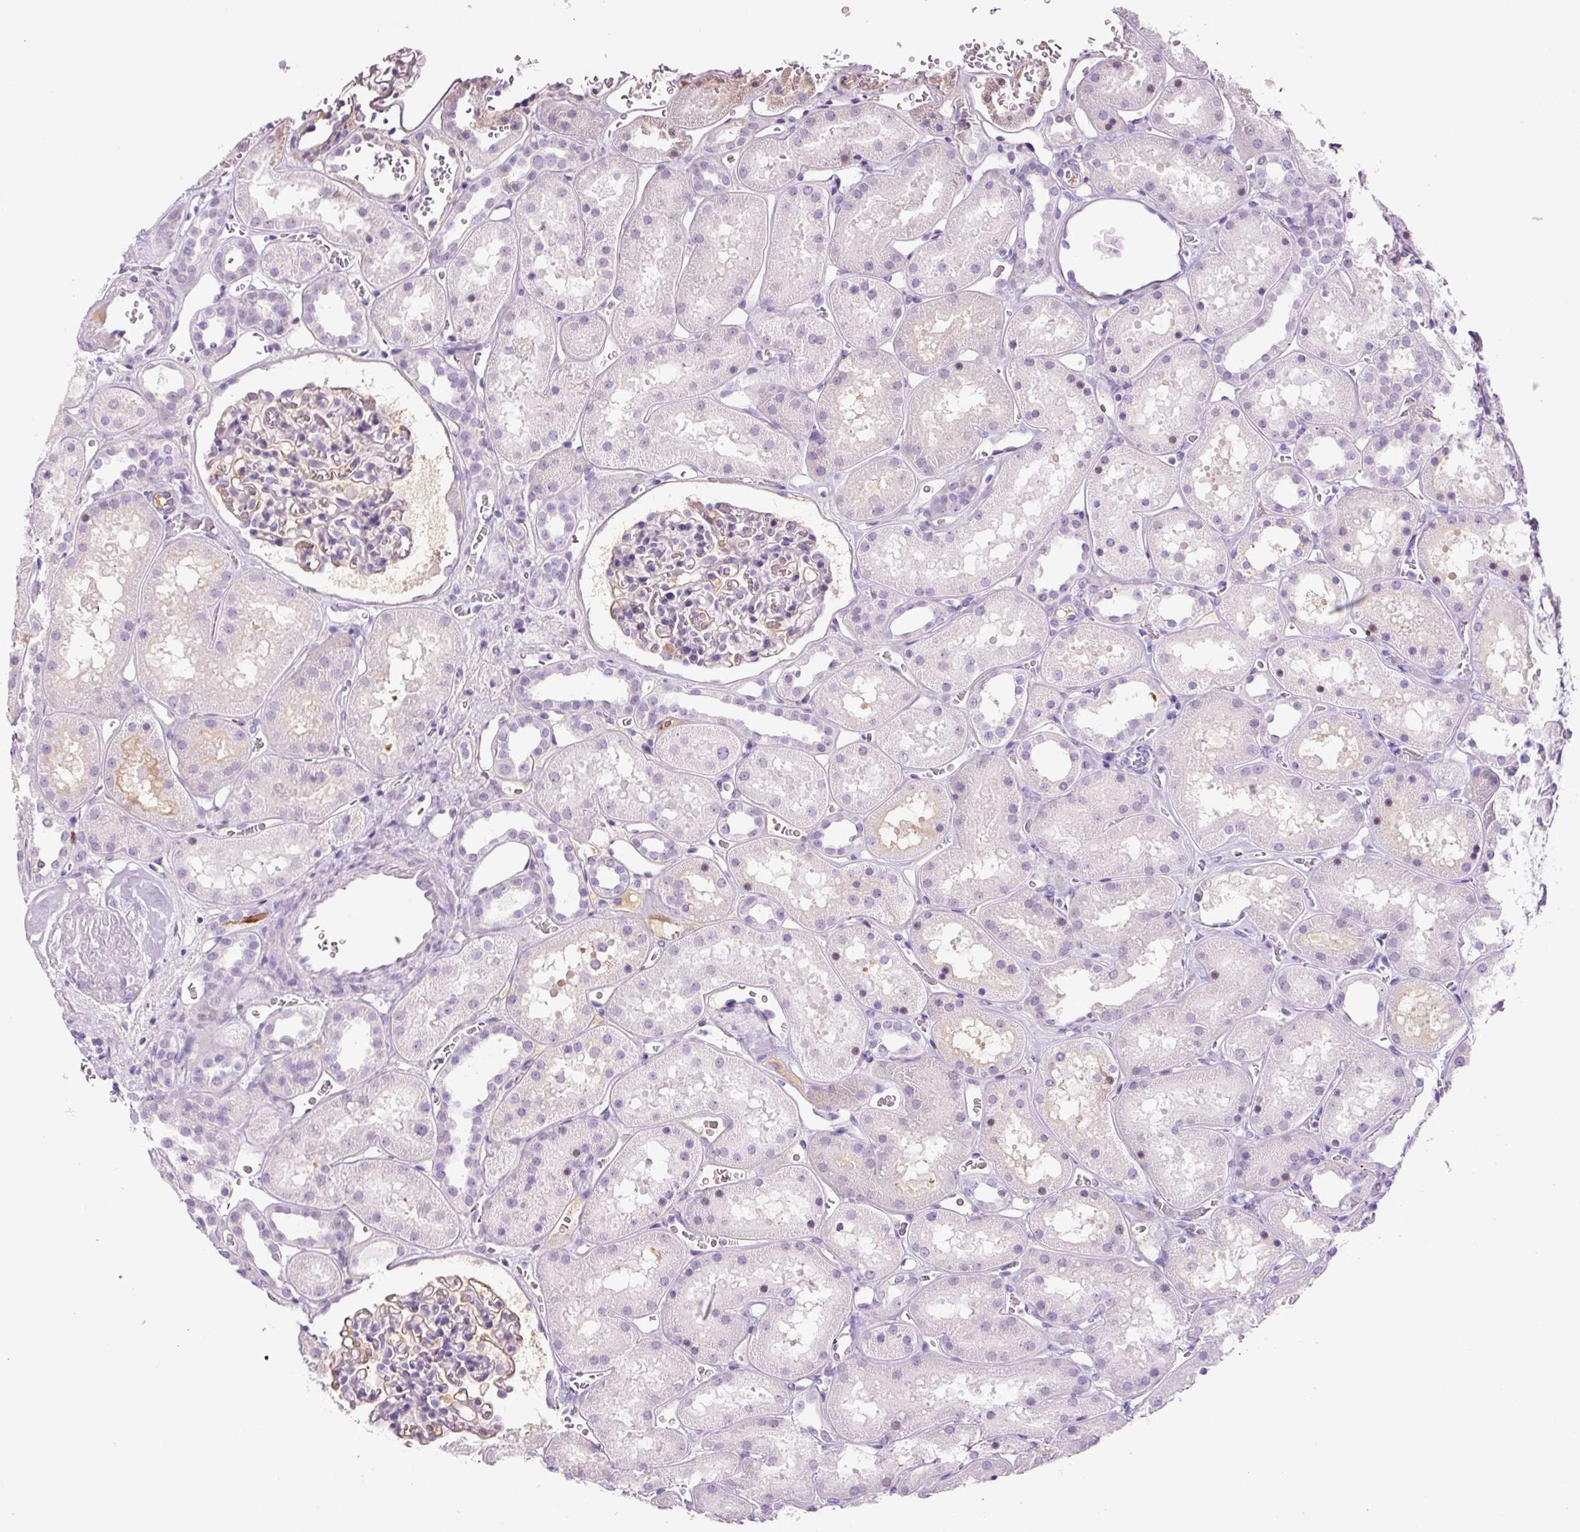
{"staining": {"intensity": "negative", "quantity": "none", "location": "none"}, "tissue": "kidney", "cell_type": "Cells in glomeruli", "image_type": "normal", "snomed": [{"axis": "morphology", "description": "Normal tissue, NOS"}, {"axis": "topography", "description": "Kidney"}], "caption": "Immunohistochemistry (IHC) photomicrograph of benign kidney stained for a protein (brown), which demonstrates no positivity in cells in glomeruli.", "gene": "KLF1", "patient": {"sex": "female", "age": 41}}